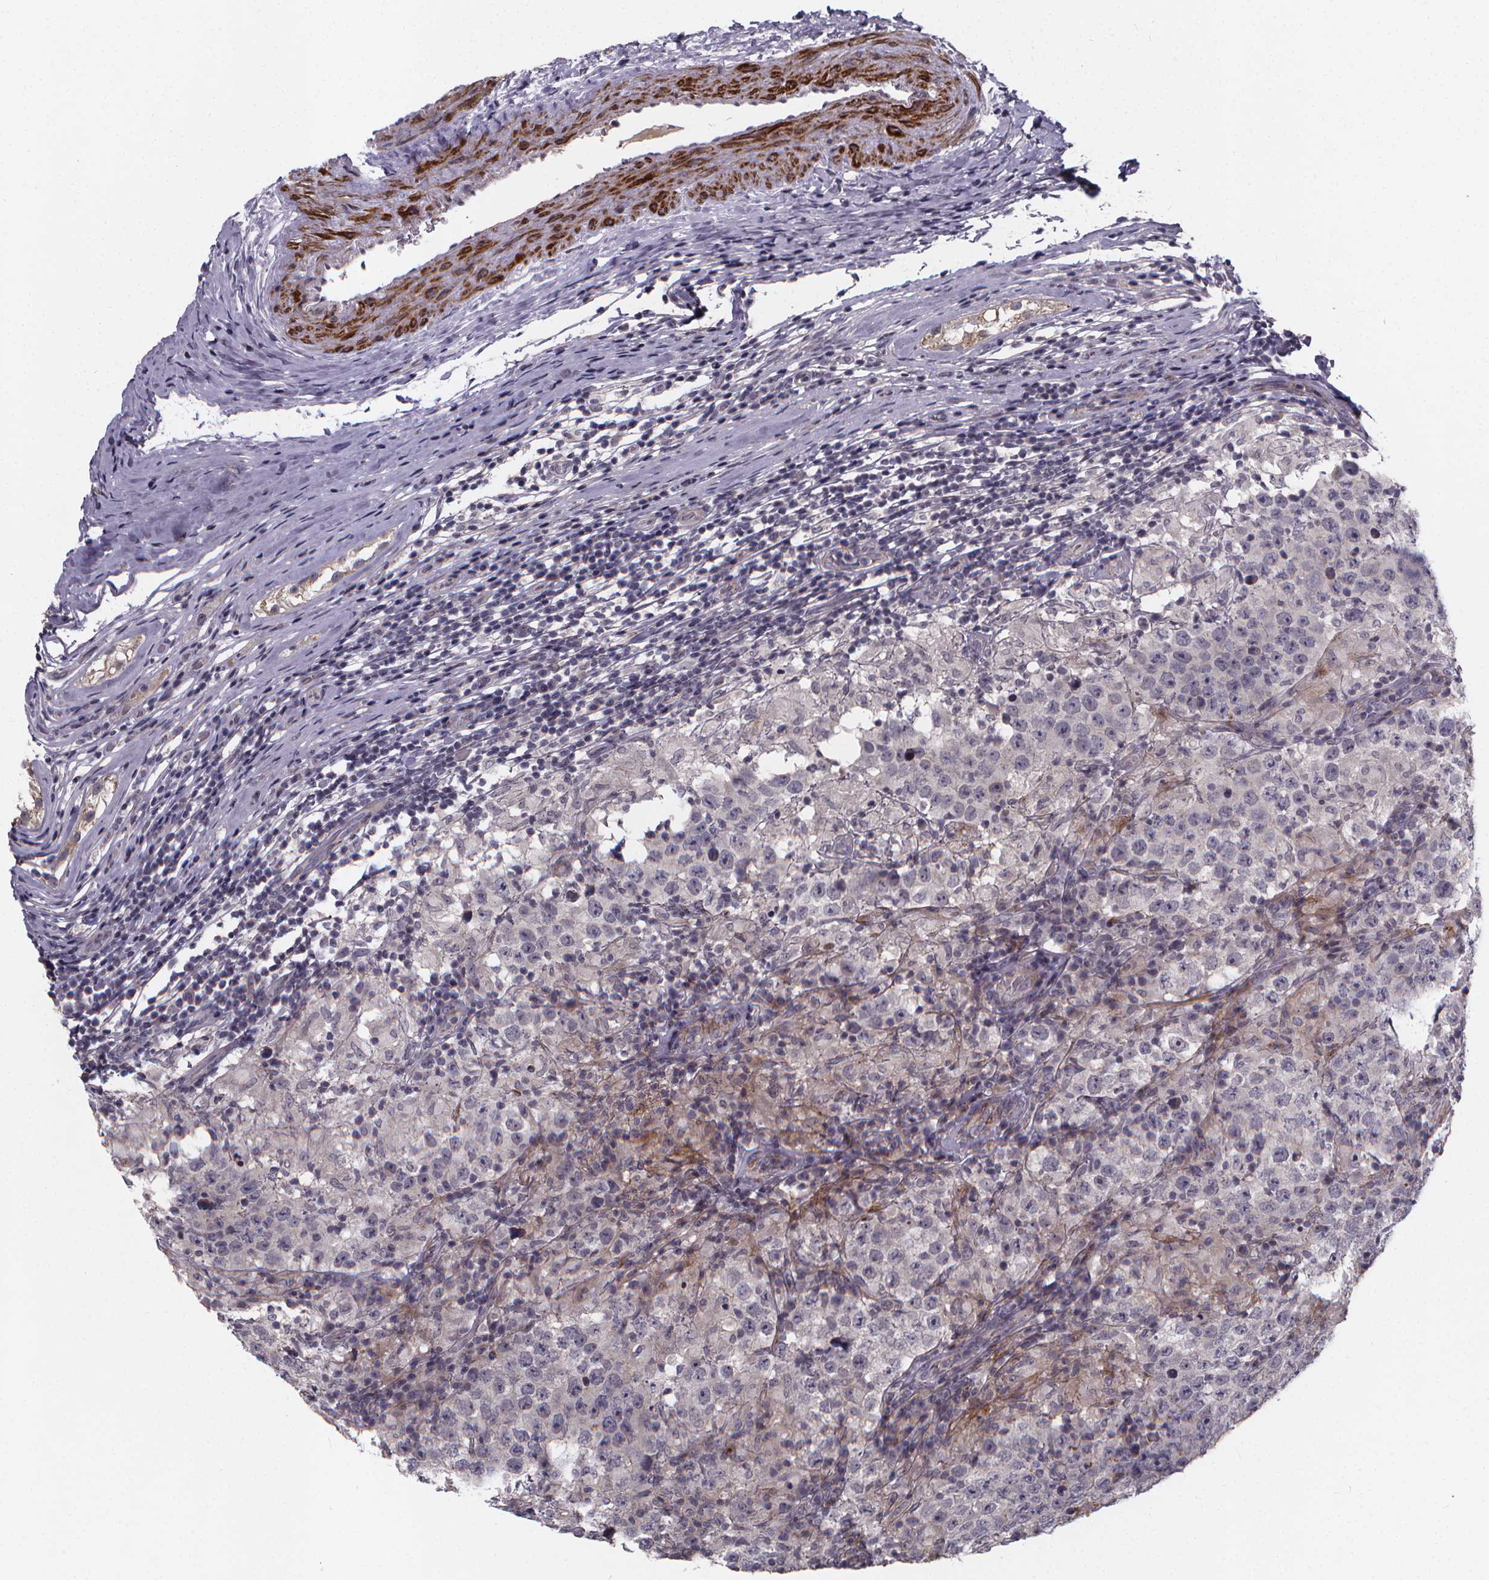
{"staining": {"intensity": "negative", "quantity": "none", "location": "none"}, "tissue": "testis cancer", "cell_type": "Tumor cells", "image_type": "cancer", "snomed": [{"axis": "morphology", "description": "Seminoma, NOS"}, {"axis": "morphology", "description": "Carcinoma, Embryonal, NOS"}, {"axis": "topography", "description": "Testis"}], "caption": "This is an immunohistochemistry (IHC) micrograph of human testis cancer (embryonal carcinoma). There is no staining in tumor cells.", "gene": "FBXW2", "patient": {"sex": "male", "age": 41}}